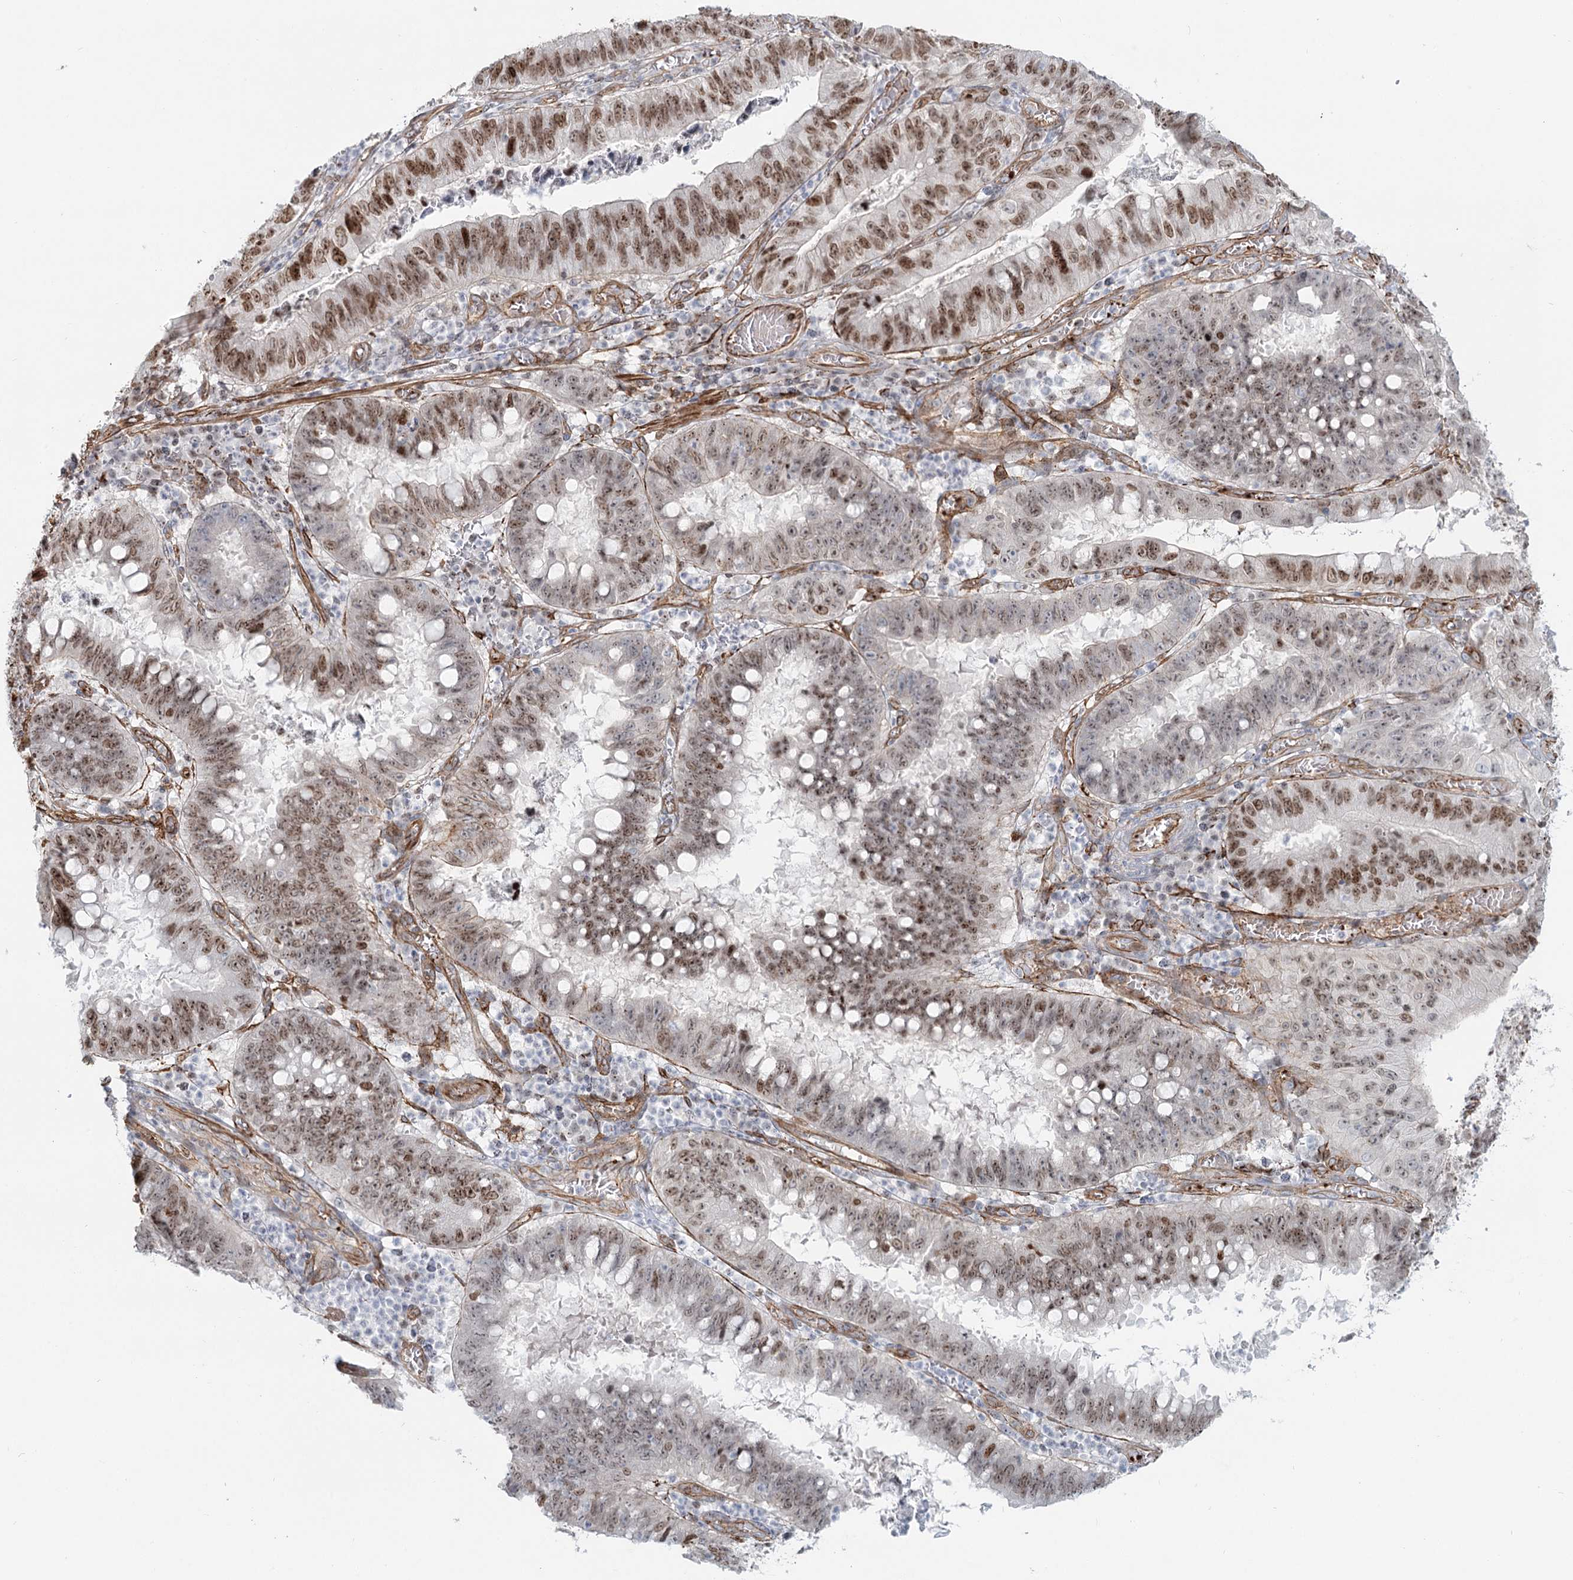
{"staining": {"intensity": "moderate", "quantity": ">75%", "location": "nuclear"}, "tissue": "stomach cancer", "cell_type": "Tumor cells", "image_type": "cancer", "snomed": [{"axis": "morphology", "description": "Adenocarcinoma, NOS"}, {"axis": "topography", "description": "Stomach"}], "caption": "There is medium levels of moderate nuclear positivity in tumor cells of stomach cancer (adenocarcinoma), as demonstrated by immunohistochemical staining (brown color).", "gene": "ZFYVE28", "patient": {"sex": "male", "age": 59}}